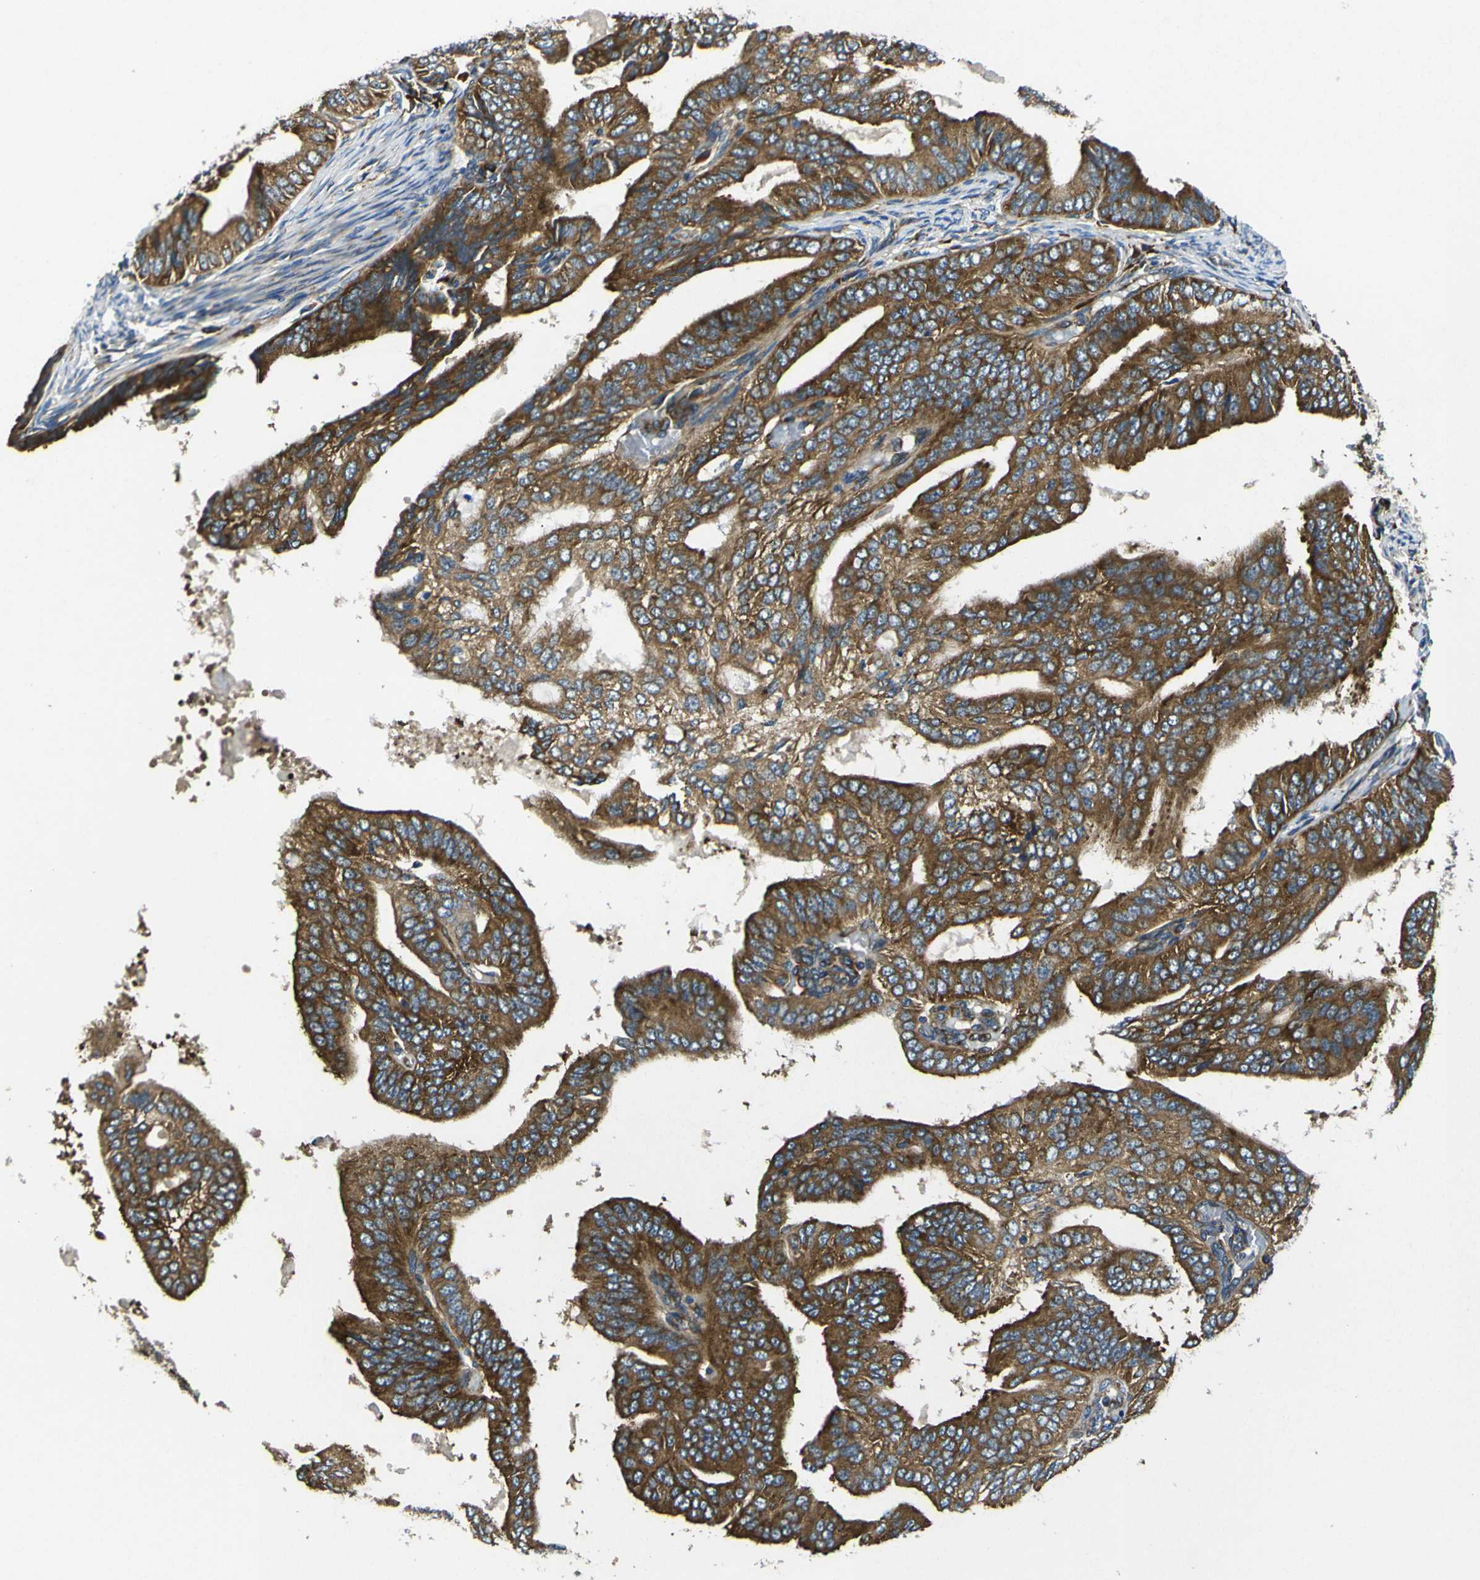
{"staining": {"intensity": "moderate", "quantity": ">75%", "location": "cytoplasmic/membranous"}, "tissue": "endometrial cancer", "cell_type": "Tumor cells", "image_type": "cancer", "snomed": [{"axis": "morphology", "description": "Adenocarcinoma, NOS"}, {"axis": "topography", "description": "Endometrium"}], "caption": "Tumor cells show medium levels of moderate cytoplasmic/membranous staining in approximately >75% of cells in endometrial cancer.", "gene": "RPSA", "patient": {"sex": "female", "age": 58}}